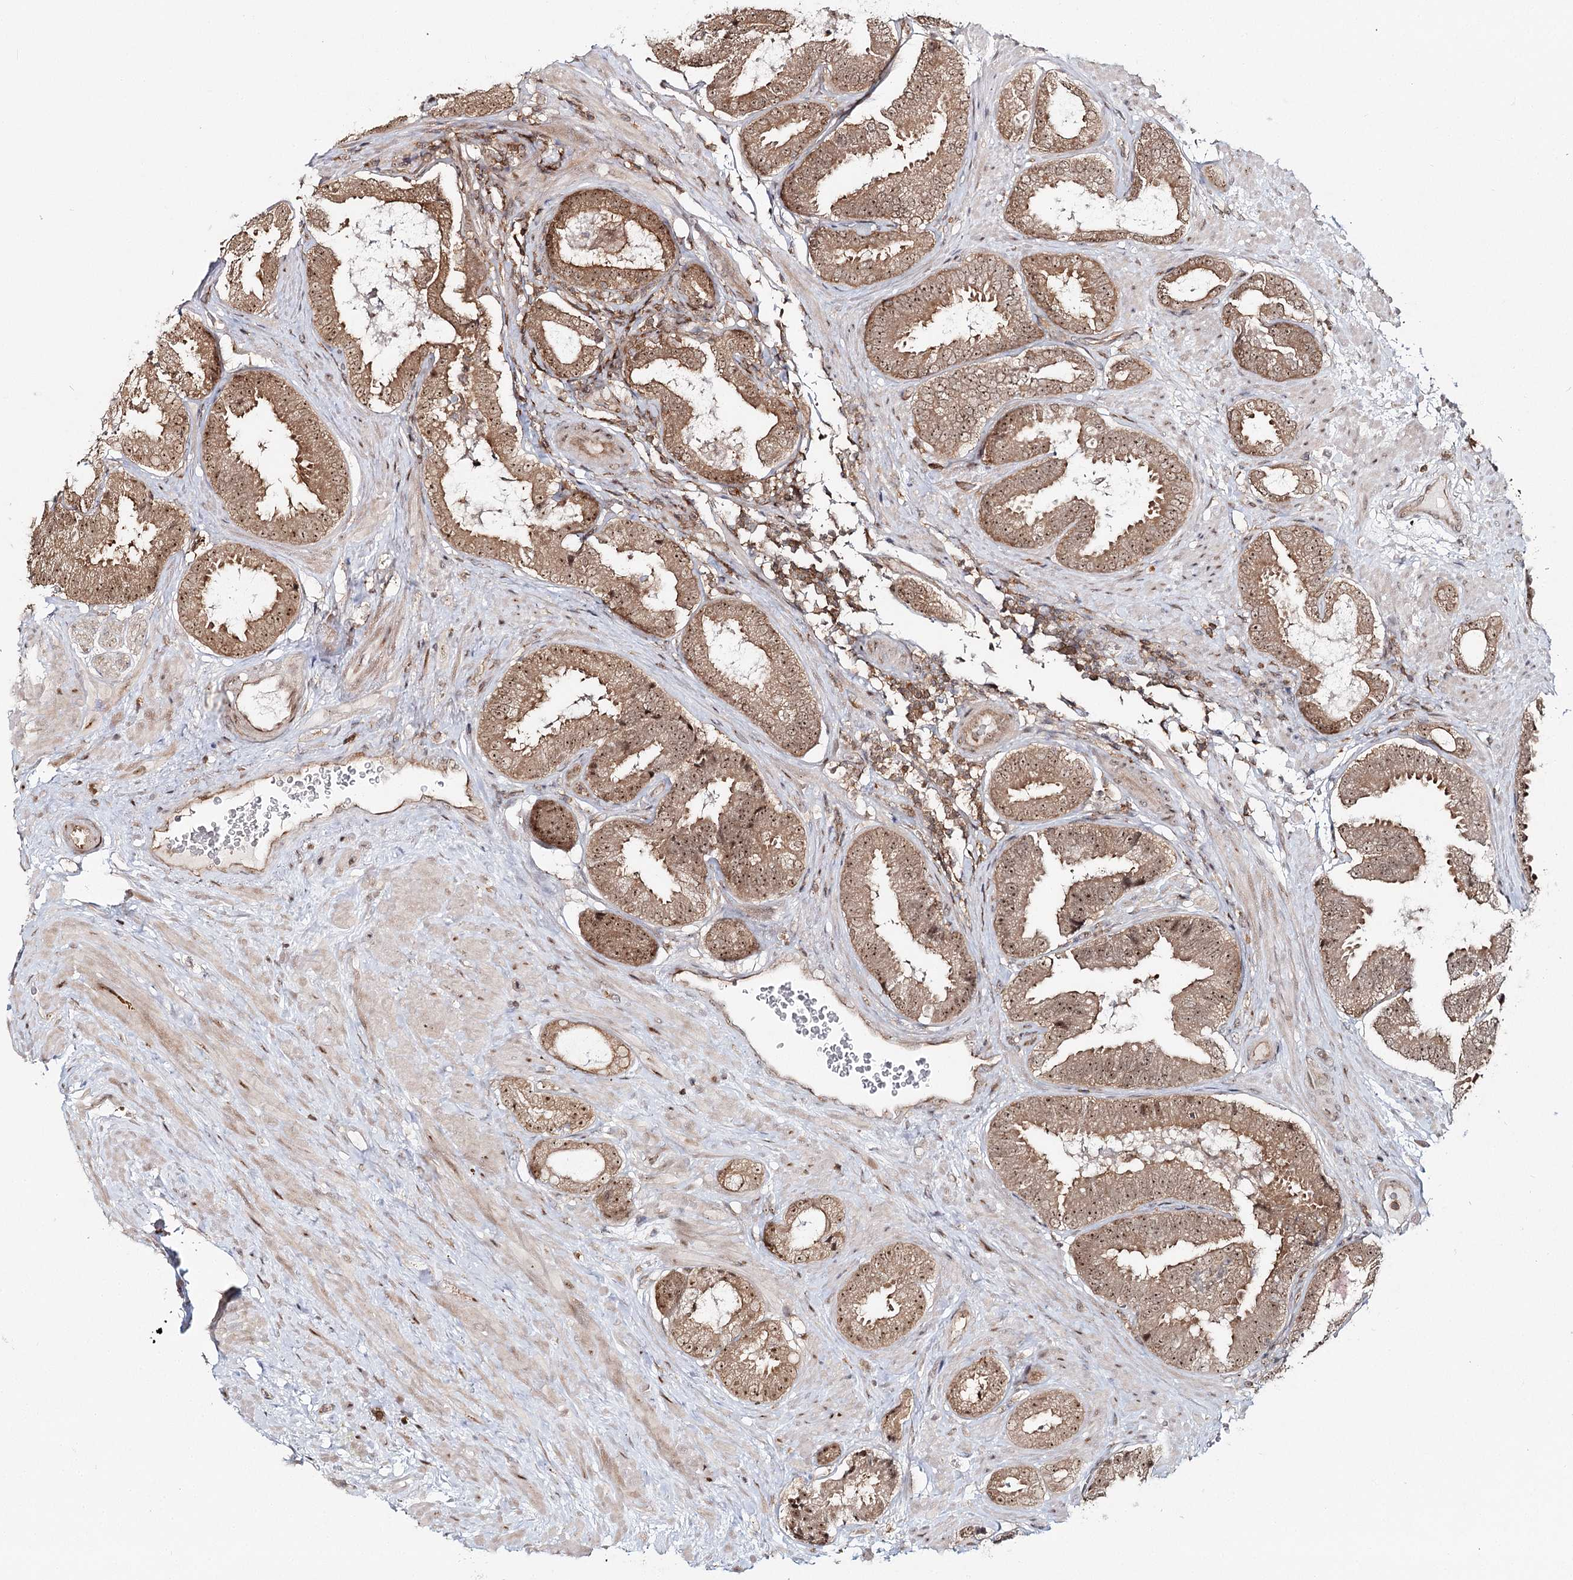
{"staining": {"intensity": "moderate", "quantity": ">75%", "location": "cytoplasmic/membranous,nuclear"}, "tissue": "prostate cancer", "cell_type": "Tumor cells", "image_type": "cancer", "snomed": [{"axis": "morphology", "description": "Adenocarcinoma, Low grade"}, {"axis": "topography", "description": "Prostate"}], "caption": "The immunohistochemical stain labels moderate cytoplasmic/membranous and nuclear staining in tumor cells of prostate cancer tissue.", "gene": "FAM120B", "patient": {"sex": "male", "age": 71}}